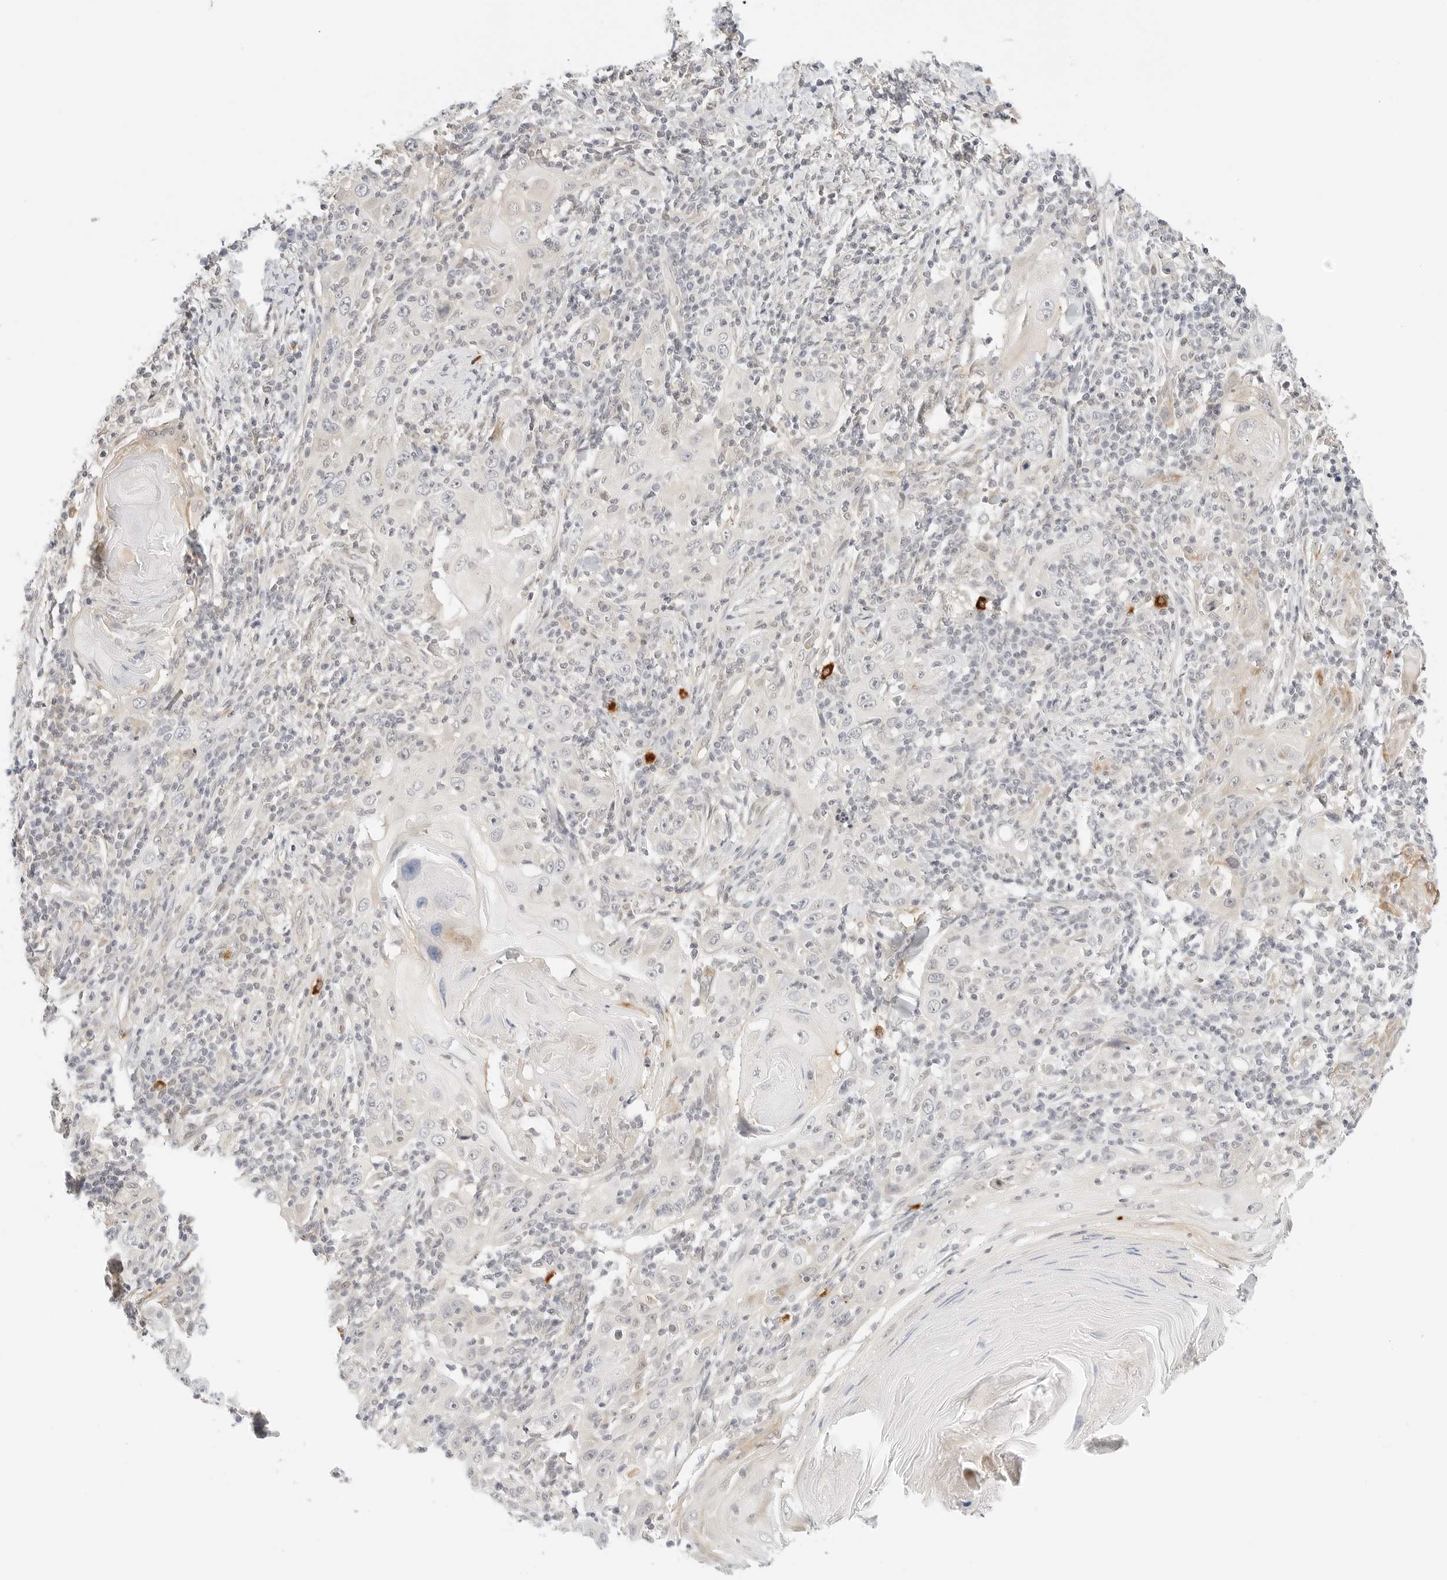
{"staining": {"intensity": "negative", "quantity": "none", "location": "none"}, "tissue": "skin cancer", "cell_type": "Tumor cells", "image_type": "cancer", "snomed": [{"axis": "morphology", "description": "Squamous cell carcinoma, NOS"}, {"axis": "topography", "description": "Skin"}], "caption": "Tumor cells are negative for protein expression in human skin cancer (squamous cell carcinoma).", "gene": "TEKT2", "patient": {"sex": "female", "age": 88}}